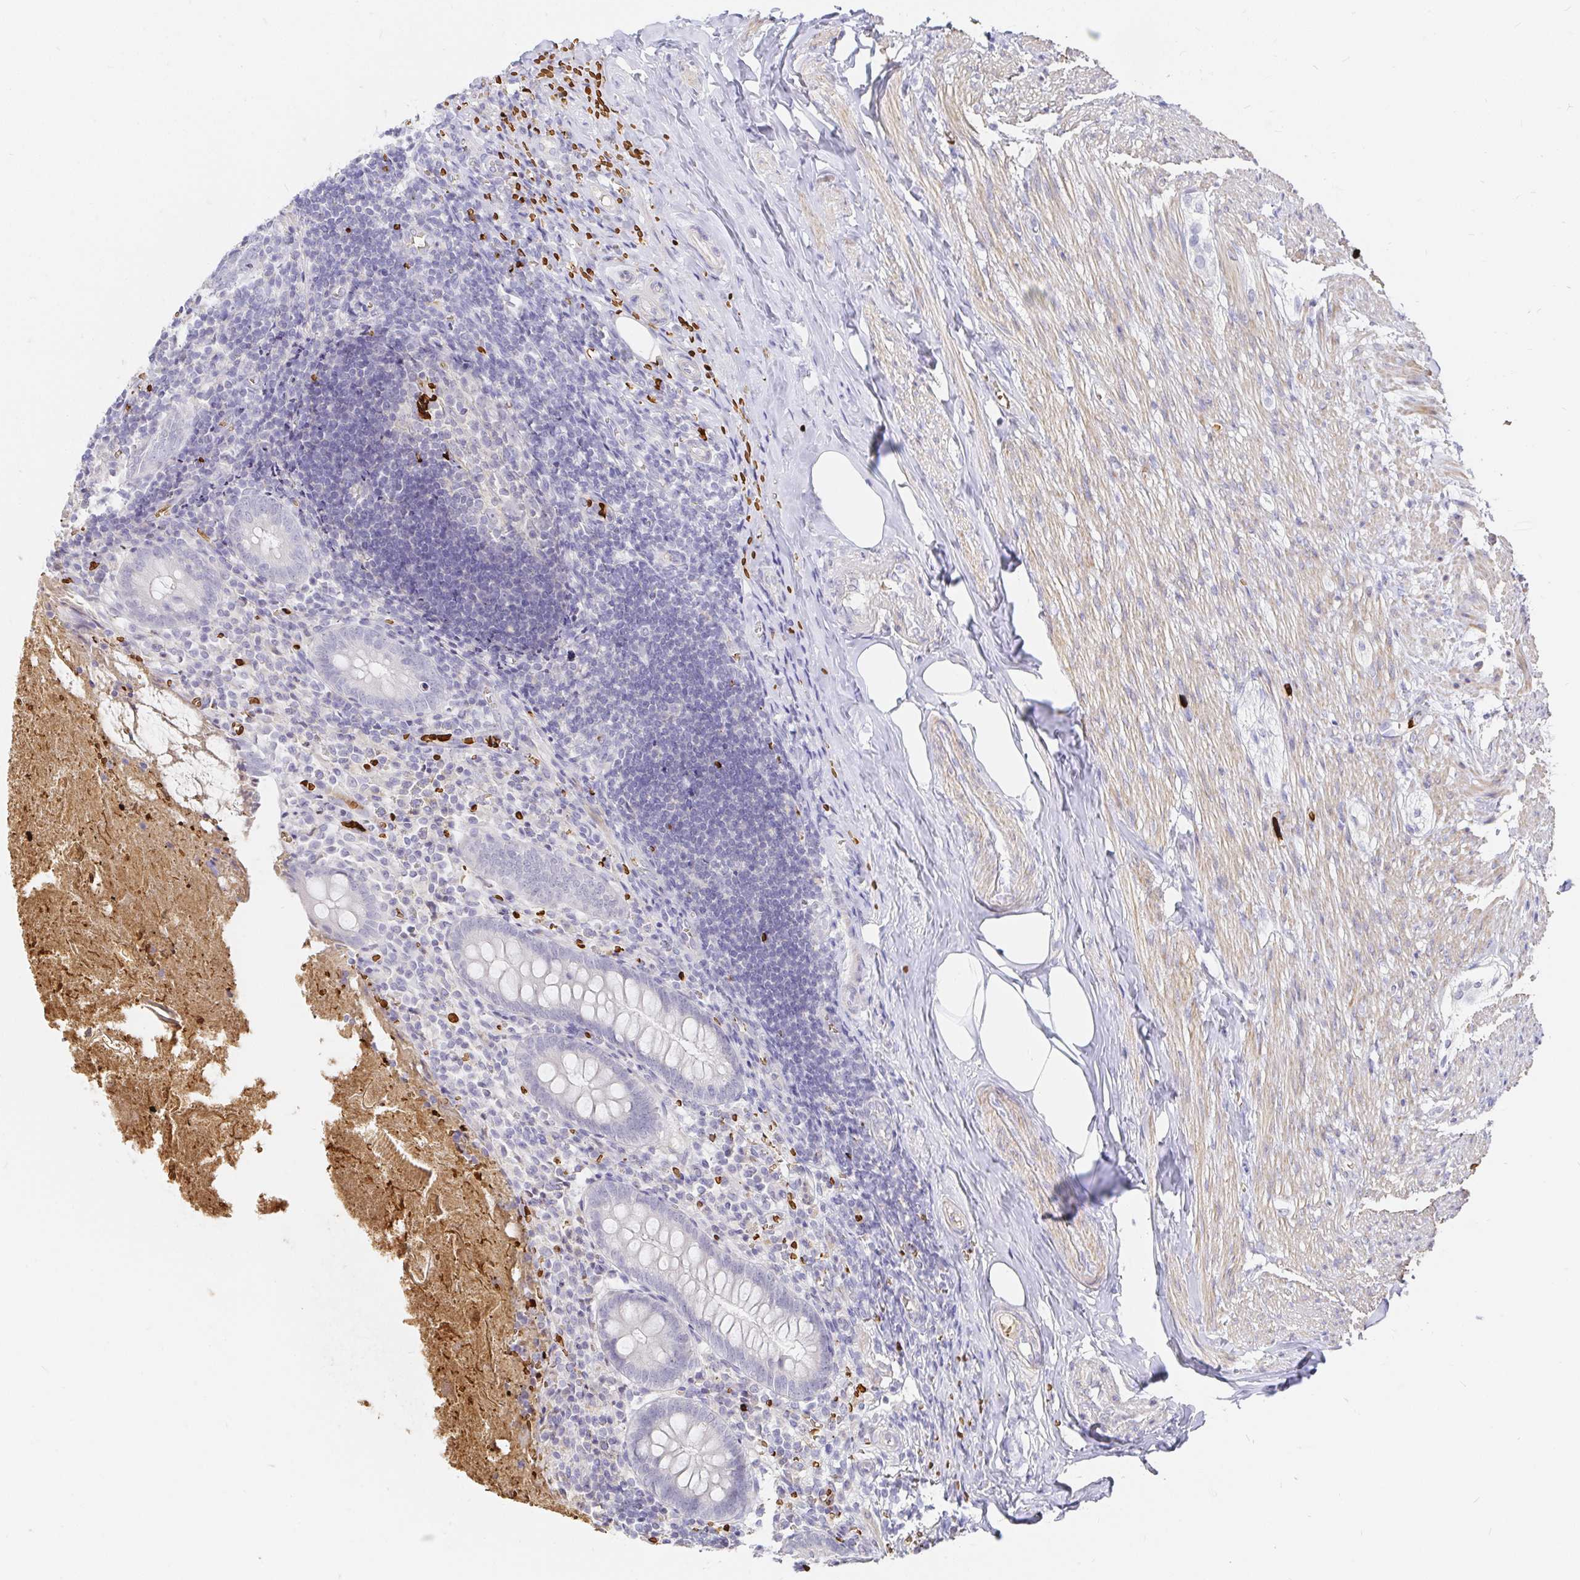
{"staining": {"intensity": "negative", "quantity": "none", "location": "none"}, "tissue": "appendix", "cell_type": "Glandular cells", "image_type": "normal", "snomed": [{"axis": "morphology", "description": "Normal tissue, NOS"}, {"axis": "topography", "description": "Appendix"}], "caption": "Glandular cells are negative for protein expression in unremarkable human appendix. Brightfield microscopy of immunohistochemistry (IHC) stained with DAB (brown) and hematoxylin (blue), captured at high magnification.", "gene": "FGF21", "patient": {"sex": "female", "age": 17}}